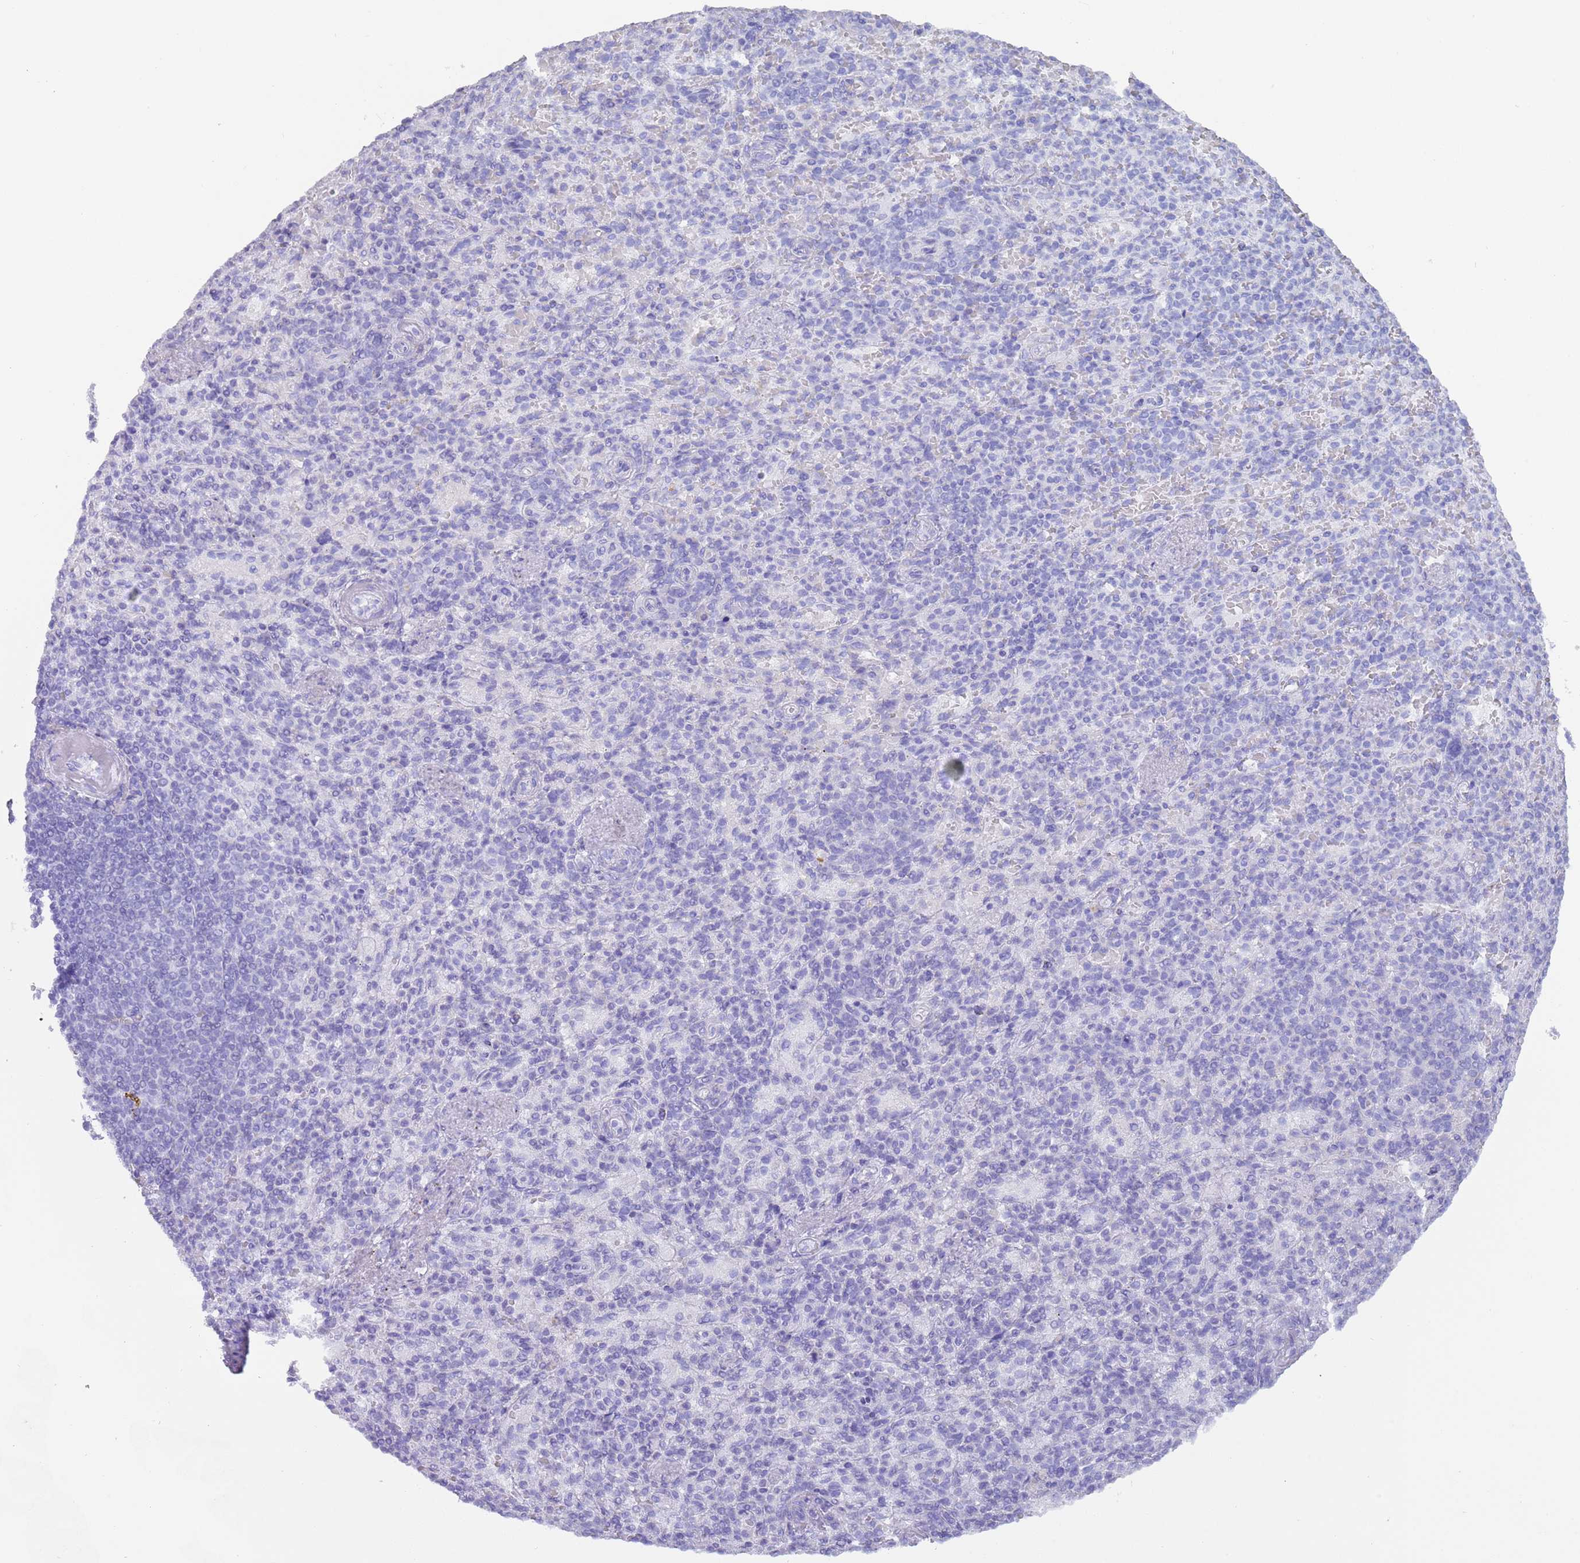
{"staining": {"intensity": "negative", "quantity": "none", "location": "none"}, "tissue": "spleen", "cell_type": "Cells in red pulp", "image_type": "normal", "snomed": [{"axis": "morphology", "description": "Normal tissue, NOS"}, {"axis": "topography", "description": "Spleen"}], "caption": "High power microscopy micrograph of an IHC photomicrograph of unremarkable spleen, revealing no significant positivity in cells in red pulp. (DAB (3,3'-diaminobenzidine) IHC, high magnification).", "gene": "MYADML2", "patient": {"sex": "female", "age": 74}}